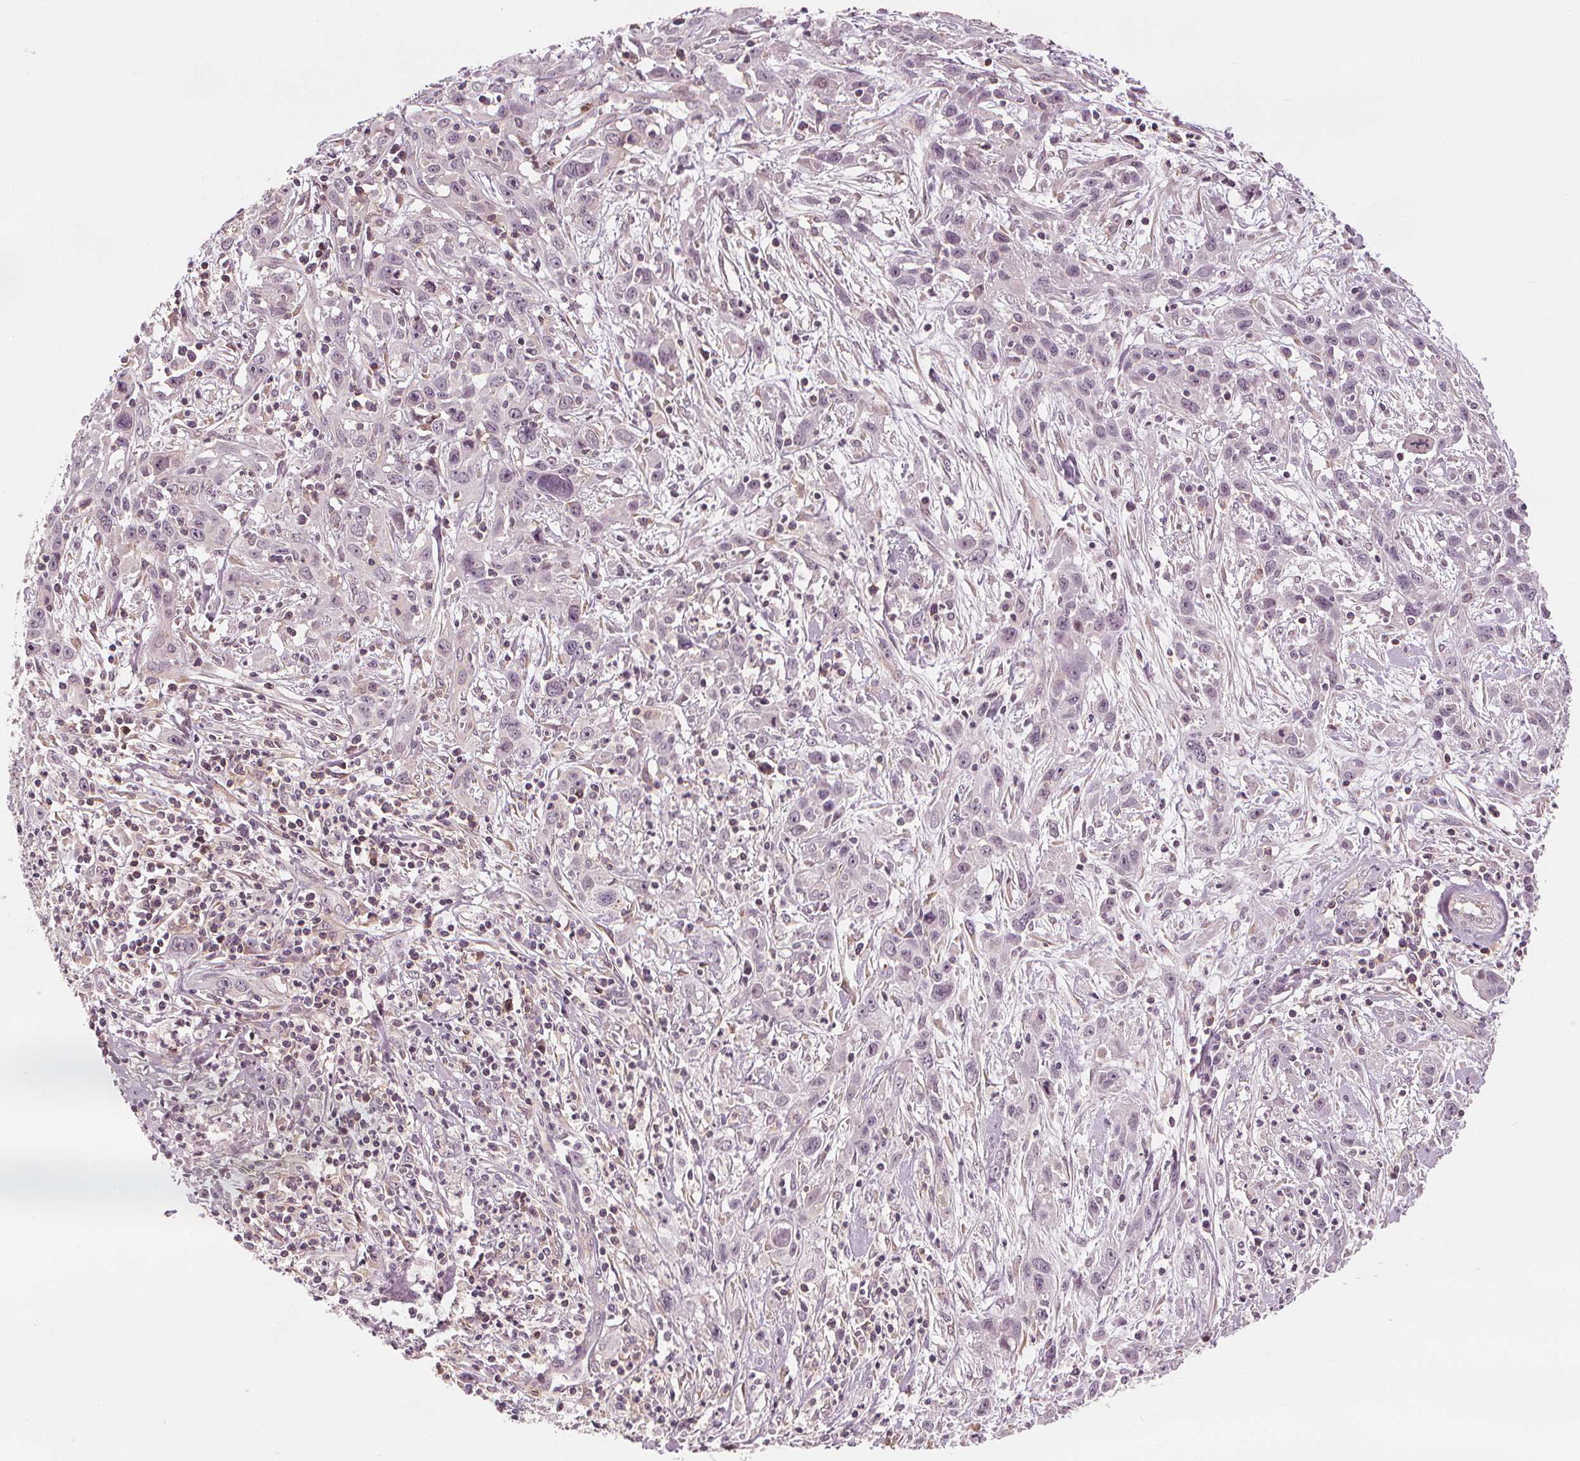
{"staining": {"intensity": "negative", "quantity": "none", "location": "none"}, "tissue": "cervical cancer", "cell_type": "Tumor cells", "image_type": "cancer", "snomed": [{"axis": "morphology", "description": "Squamous cell carcinoma, NOS"}, {"axis": "topography", "description": "Cervix"}], "caption": "Histopathology image shows no significant protein staining in tumor cells of squamous cell carcinoma (cervical).", "gene": "SLC34A1", "patient": {"sex": "female", "age": 38}}